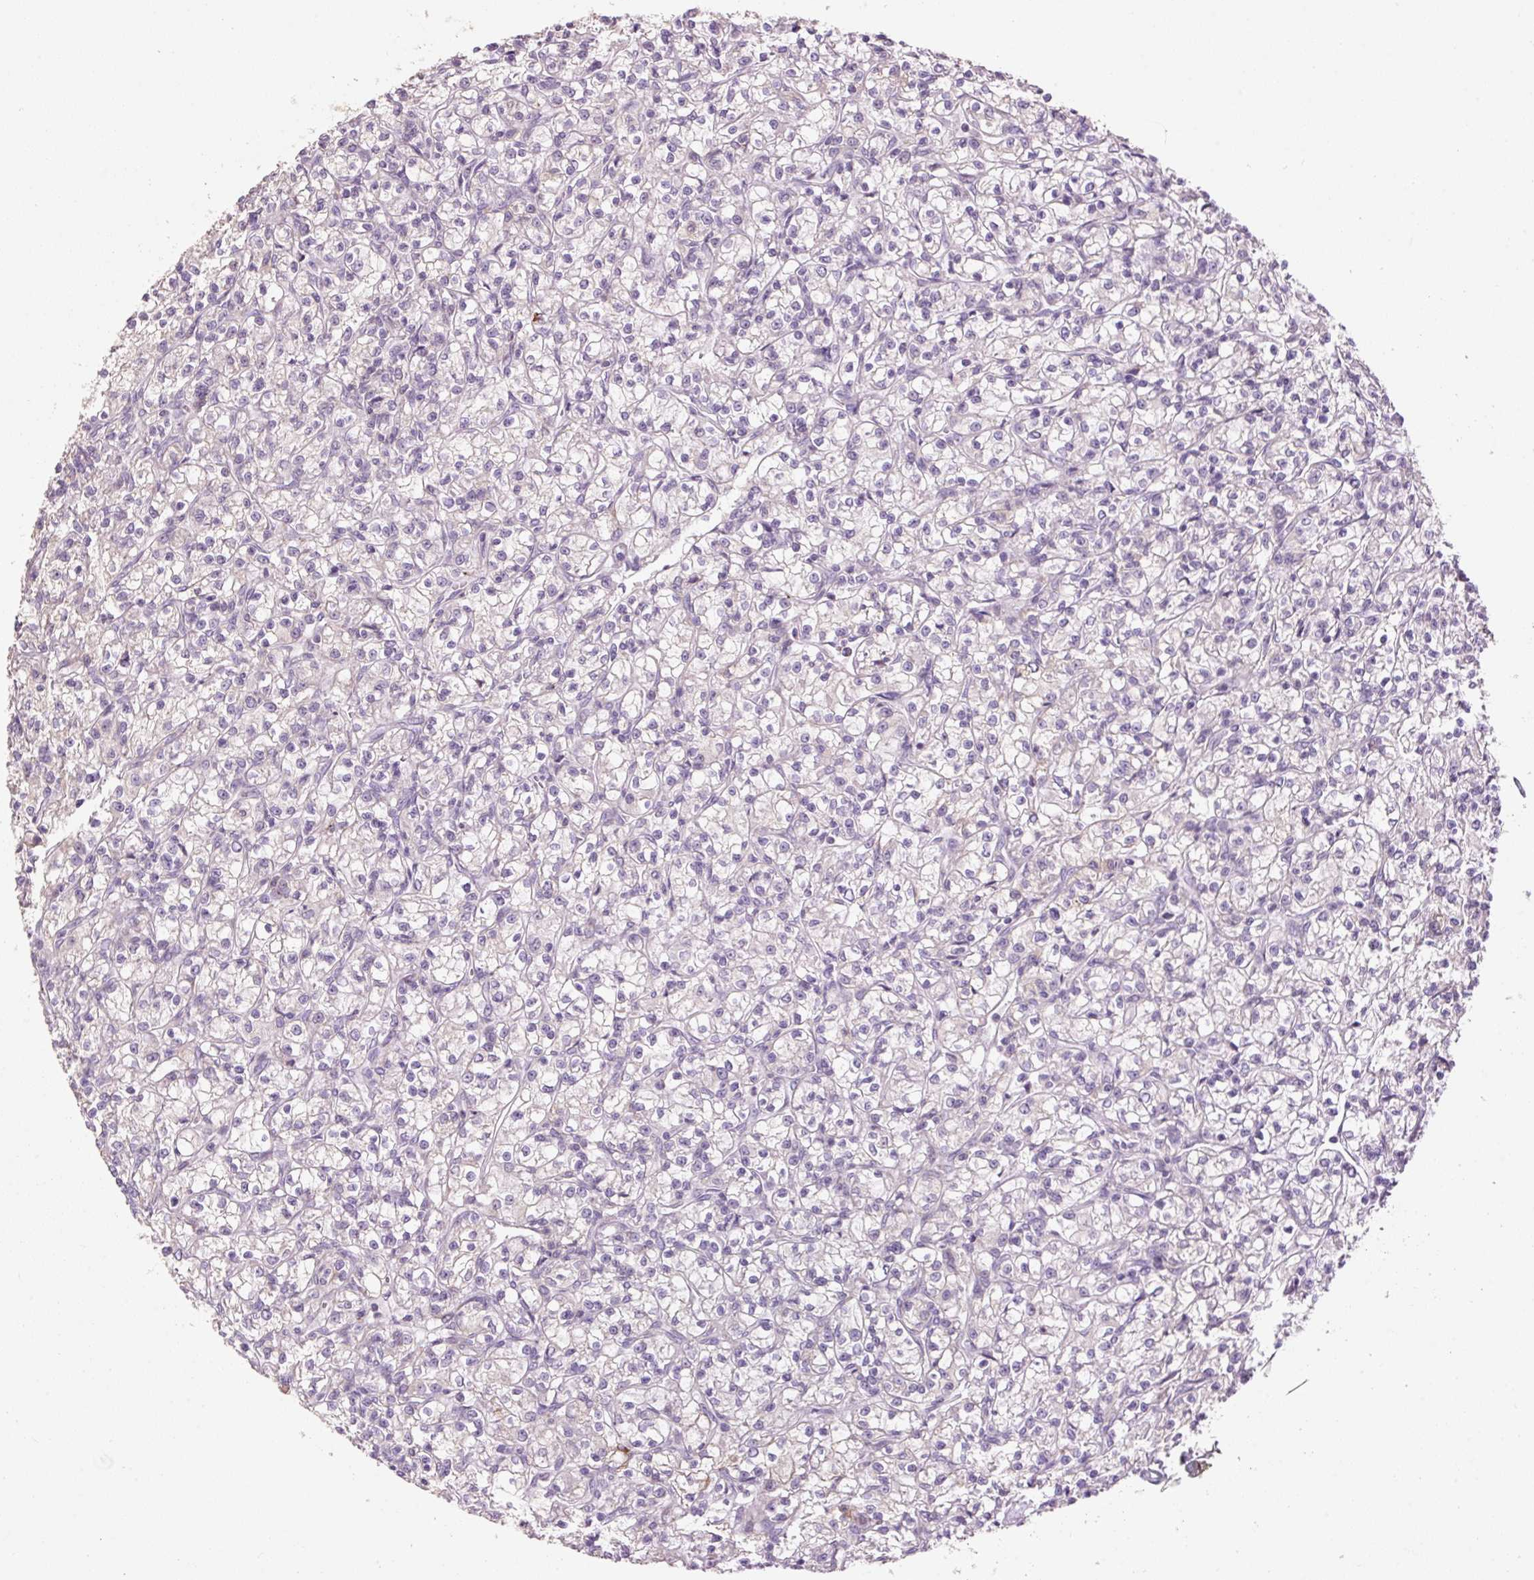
{"staining": {"intensity": "weak", "quantity": "<25%", "location": "cytoplasmic/membranous"}, "tissue": "renal cancer", "cell_type": "Tumor cells", "image_type": "cancer", "snomed": [{"axis": "morphology", "description": "Adenocarcinoma, NOS"}, {"axis": "topography", "description": "Kidney"}], "caption": "High magnification brightfield microscopy of renal cancer stained with DAB (3,3'-diaminobenzidine) (brown) and counterstained with hematoxylin (blue): tumor cells show no significant staining. The staining was performed using DAB to visualize the protein expression in brown, while the nuclei were stained in blue with hematoxylin (Magnification: 20x).", "gene": "HAX1", "patient": {"sex": "female", "age": 59}}